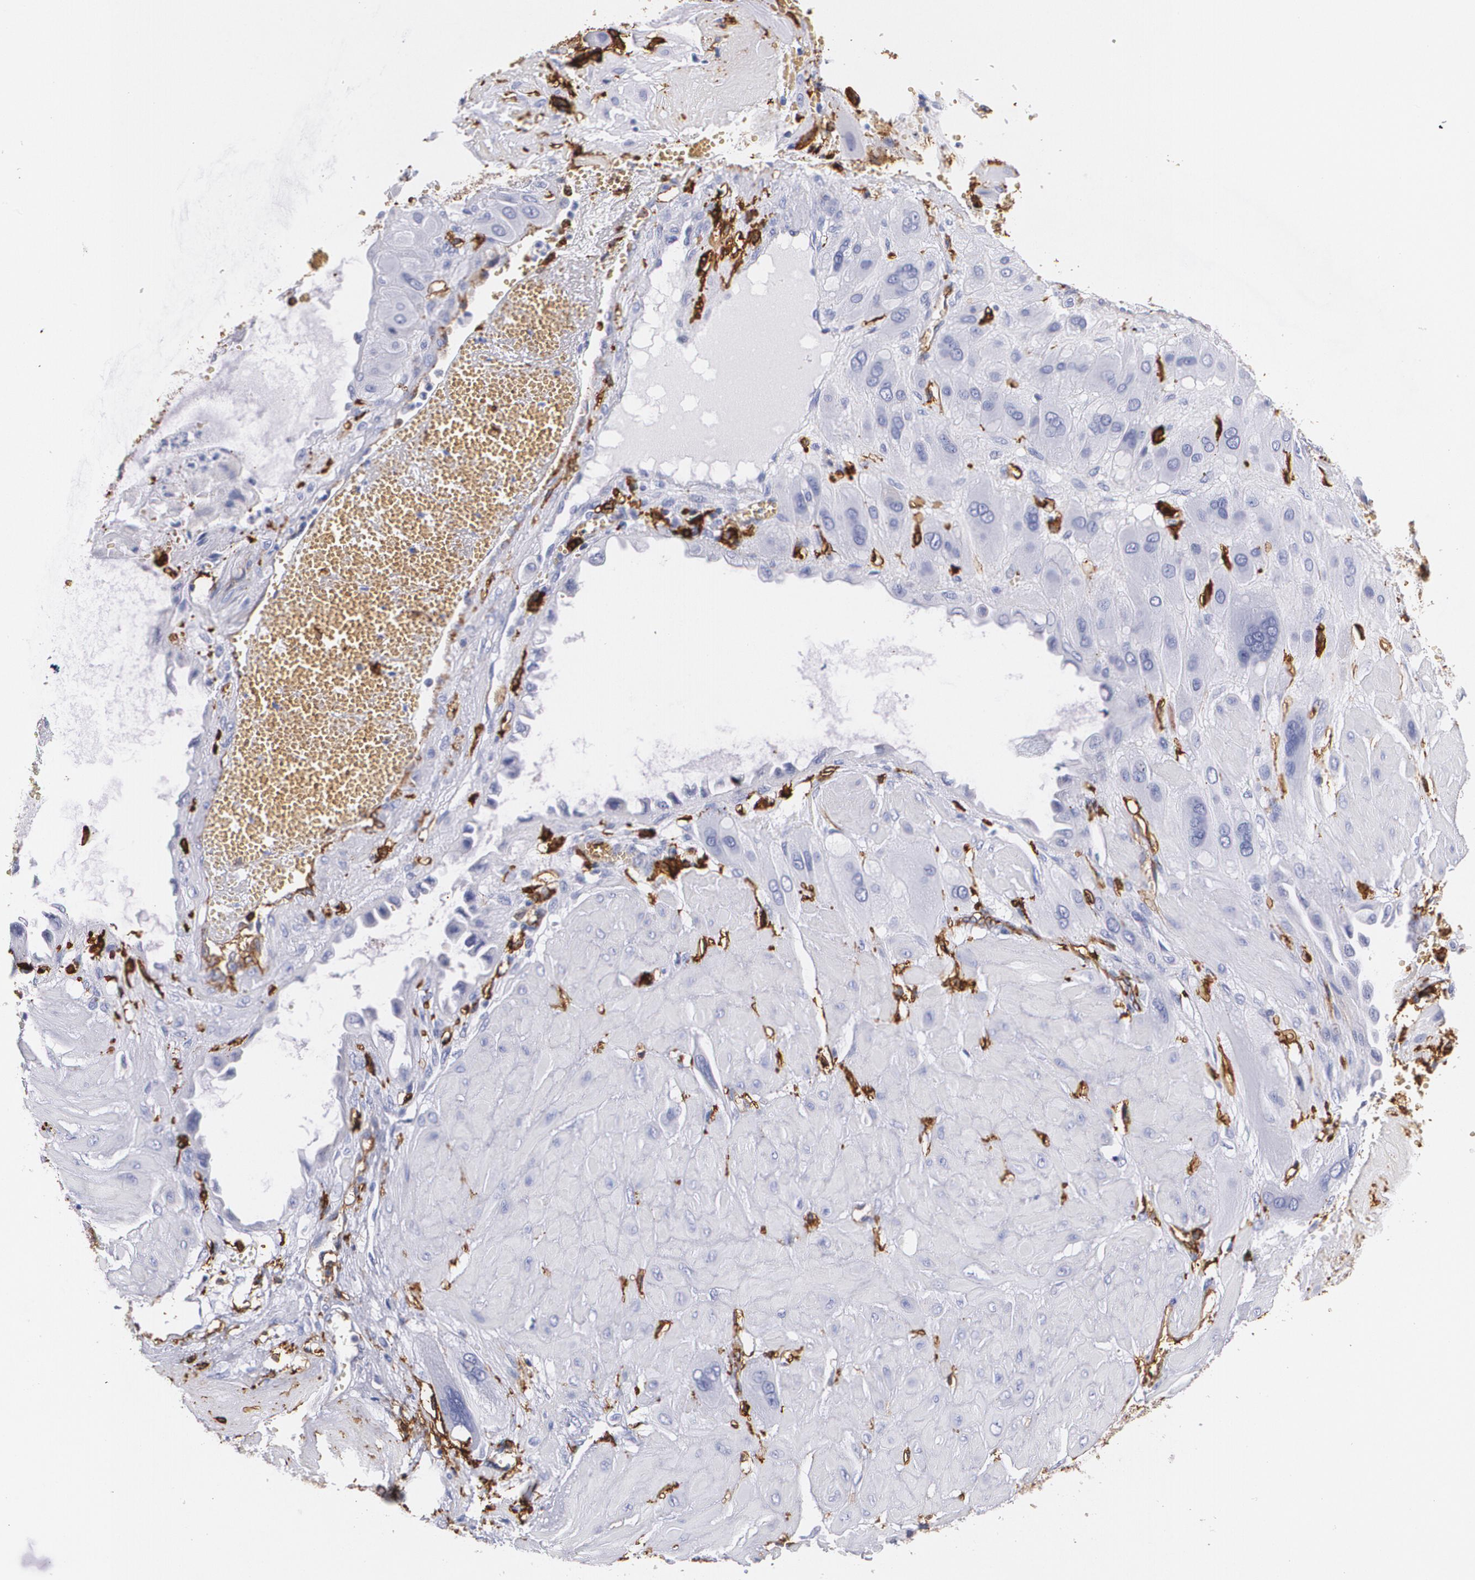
{"staining": {"intensity": "weak", "quantity": "<25%", "location": "cytoplasmic/membranous"}, "tissue": "cervical cancer", "cell_type": "Tumor cells", "image_type": "cancer", "snomed": [{"axis": "morphology", "description": "Squamous cell carcinoma, NOS"}, {"axis": "topography", "description": "Cervix"}], "caption": "There is no significant staining in tumor cells of cervical cancer (squamous cell carcinoma).", "gene": "HLA-DRA", "patient": {"sex": "female", "age": 34}}